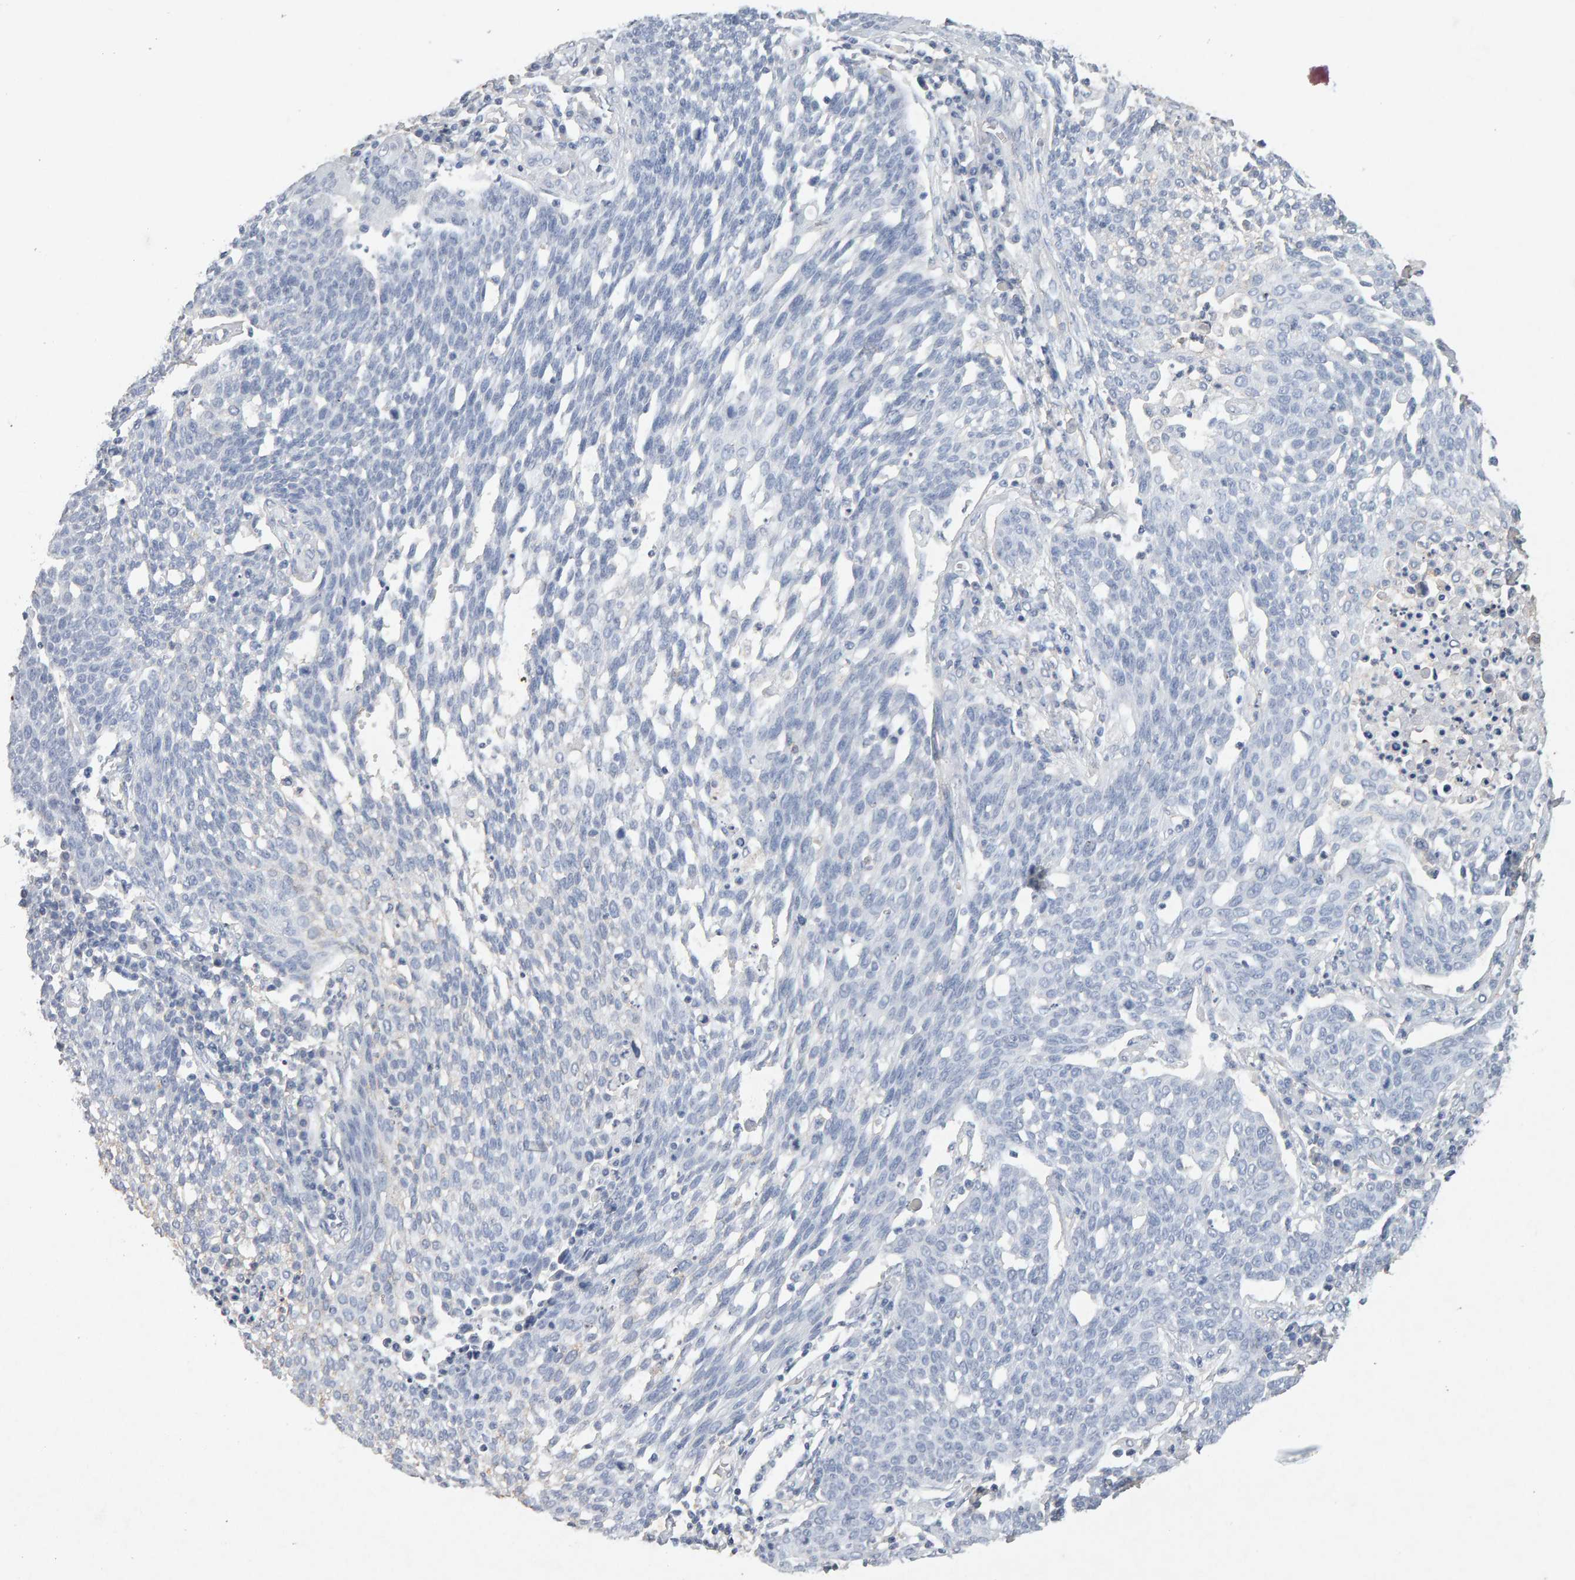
{"staining": {"intensity": "negative", "quantity": "none", "location": "none"}, "tissue": "cervical cancer", "cell_type": "Tumor cells", "image_type": "cancer", "snomed": [{"axis": "morphology", "description": "Squamous cell carcinoma, NOS"}, {"axis": "topography", "description": "Cervix"}], "caption": "This is an IHC histopathology image of cervical cancer (squamous cell carcinoma). There is no staining in tumor cells.", "gene": "PTPRM", "patient": {"sex": "female", "age": 34}}